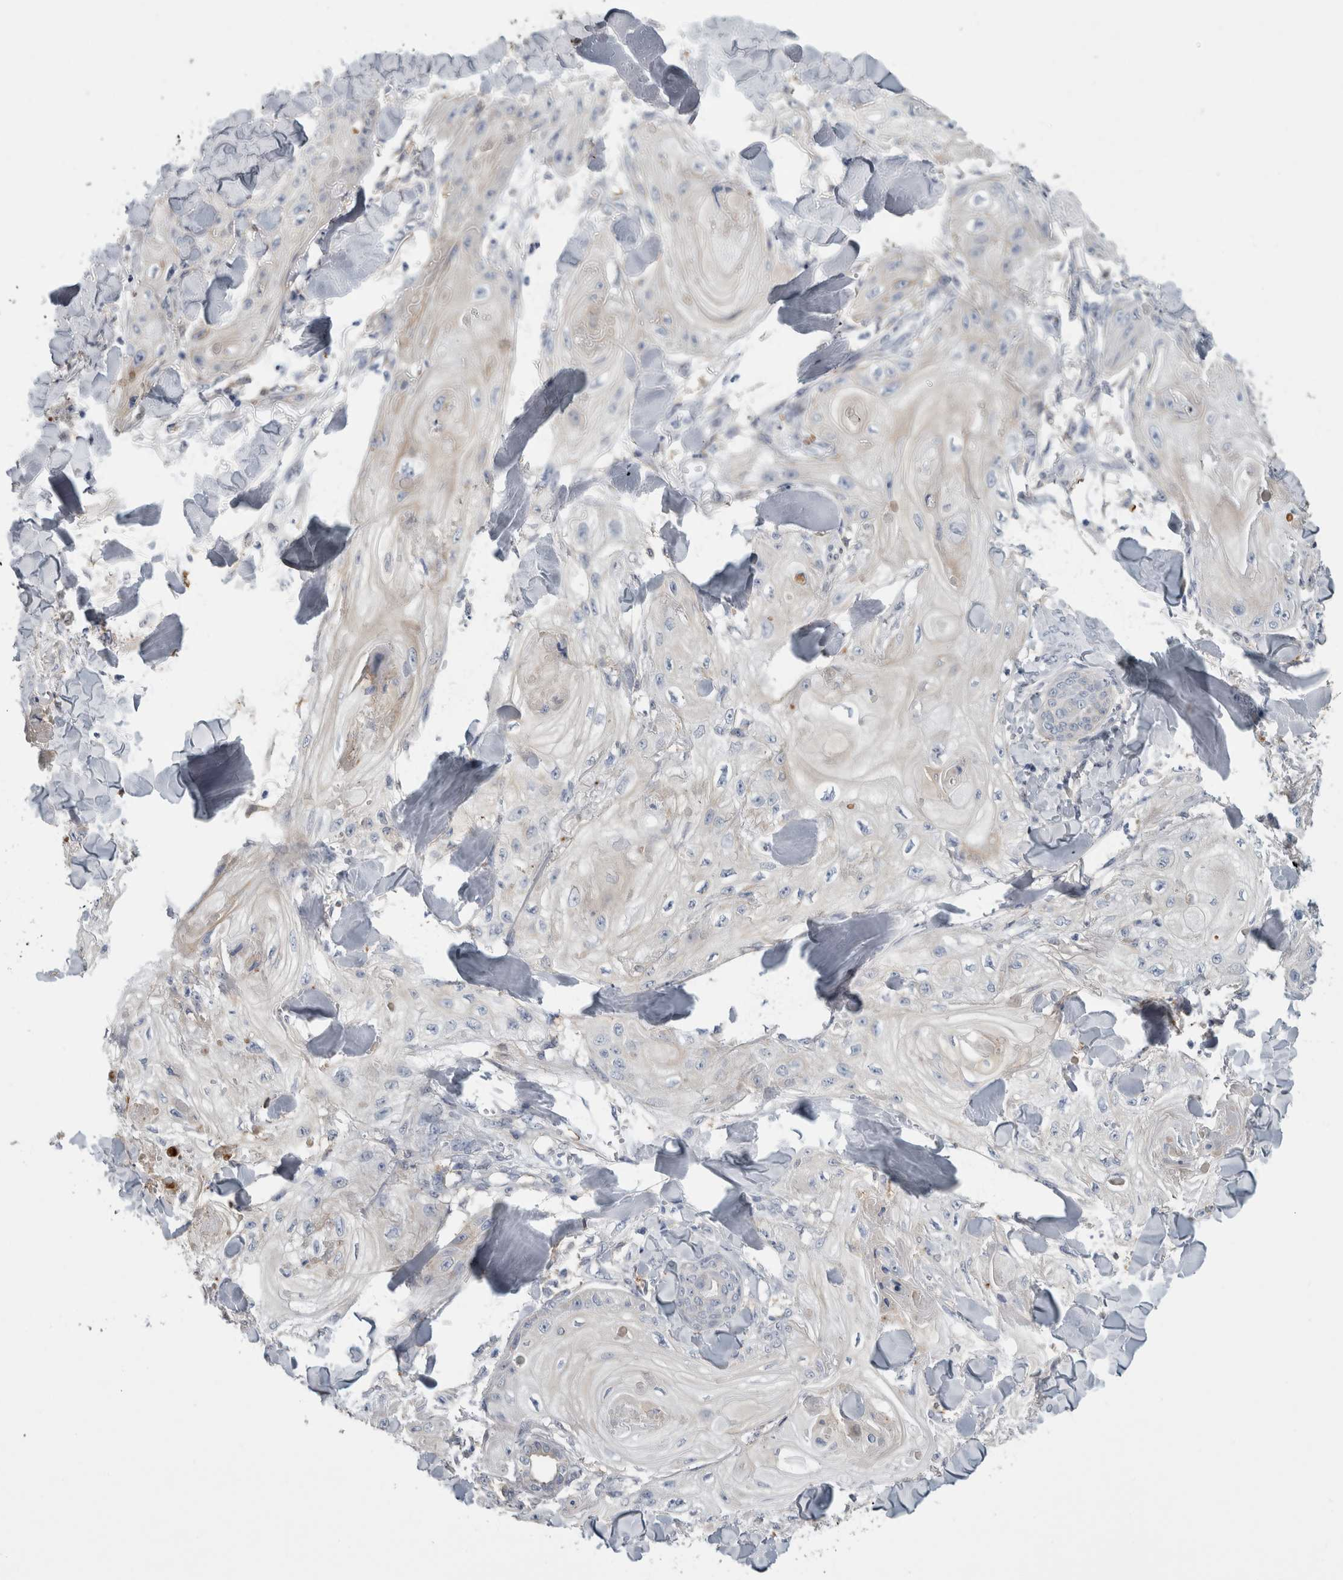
{"staining": {"intensity": "negative", "quantity": "none", "location": "none"}, "tissue": "skin cancer", "cell_type": "Tumor cells", "image_type": "cancer", "snomed": [{"axis": "morphology", "description": "Squamous cell carcinoma, NOS"}, {"axis": "topography", "description": "Skin"}], "caption": "IHC micrograph of neoplastic tissue: human skin cancer stained with DAB (3,3'-diaminobenzidine) exhibits no significant protein staining in tumor cells.", "gene": "DNAJC24", "patient": {"sex": "male", "age": 74}}